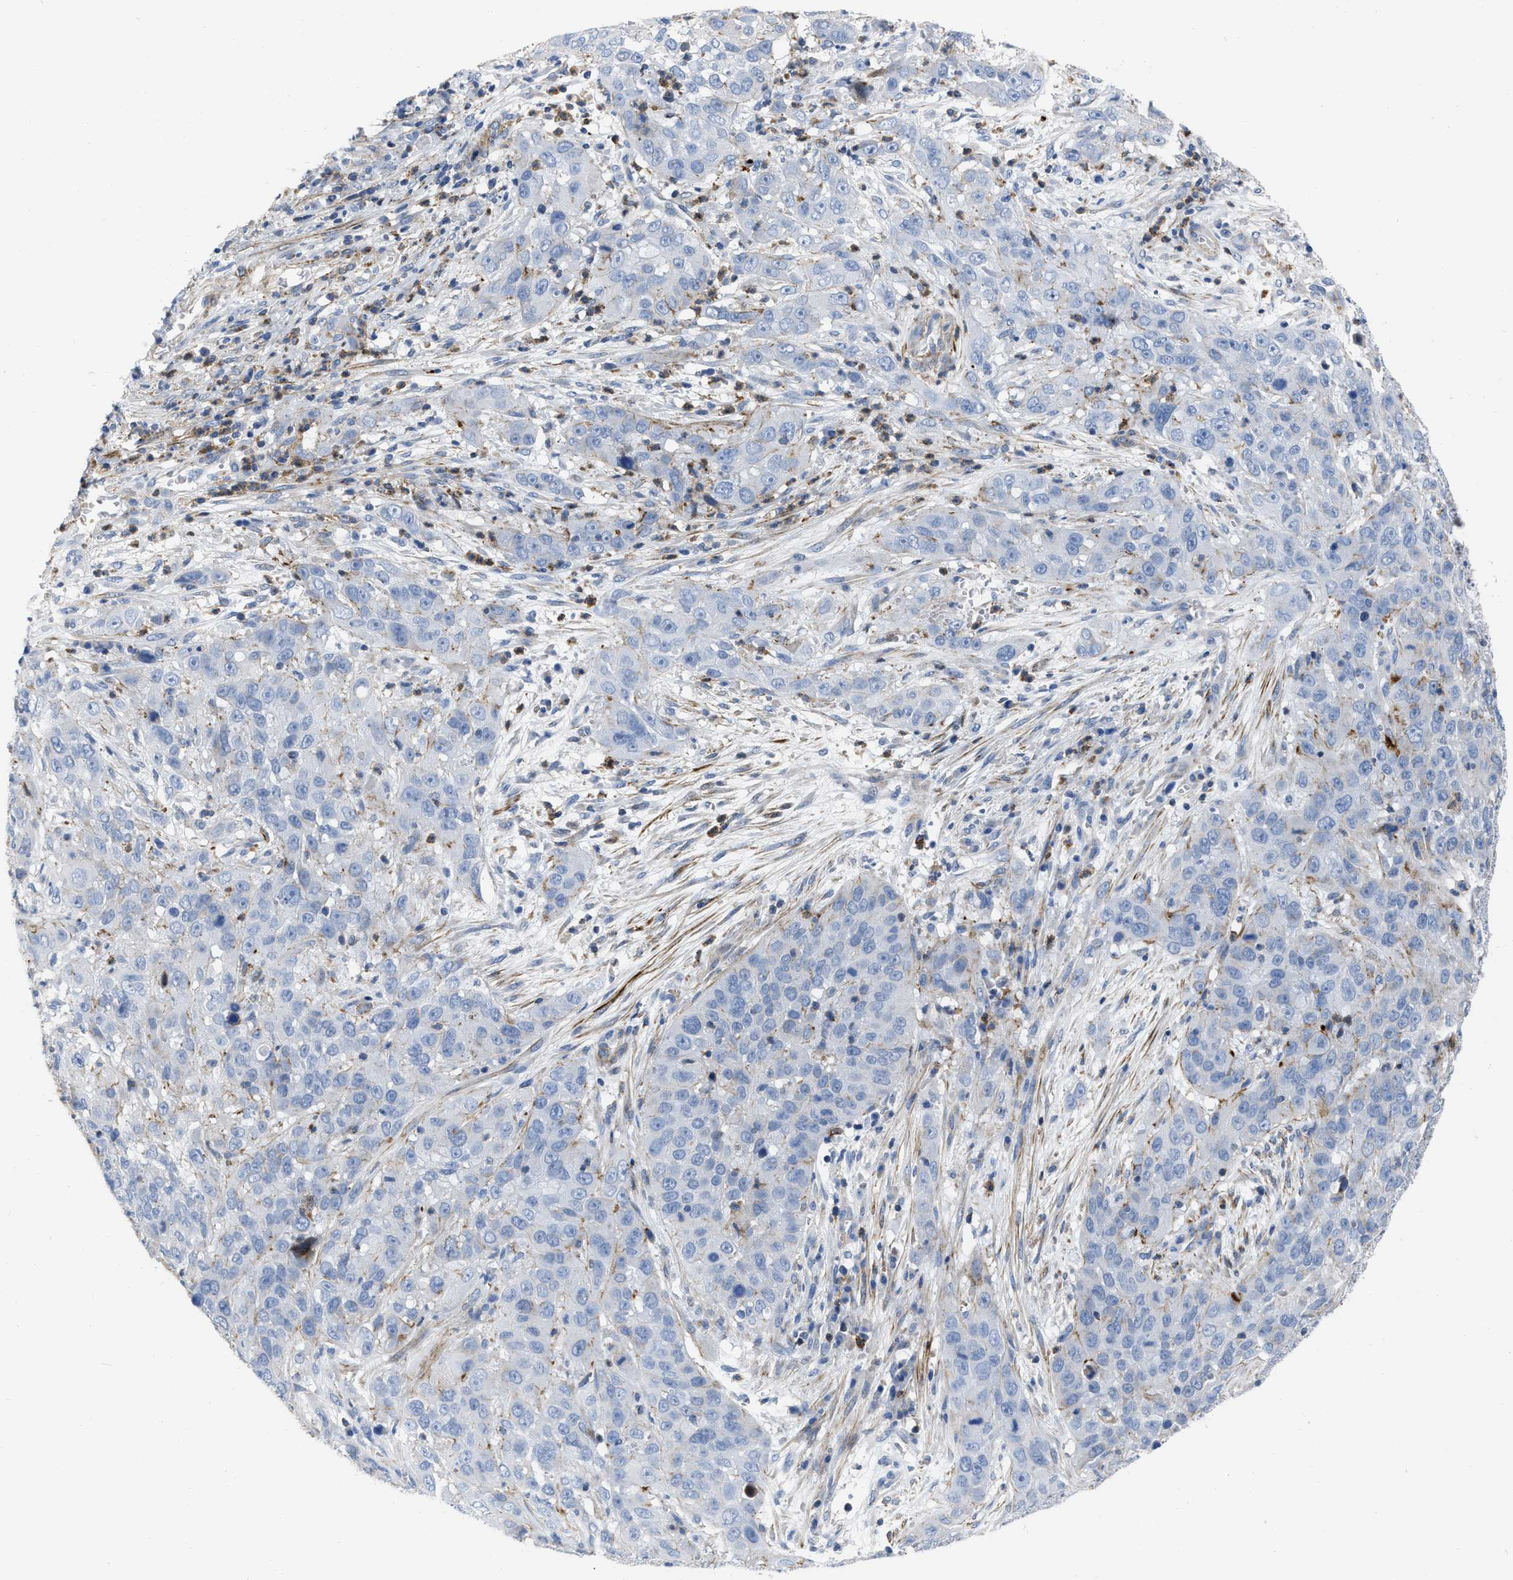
{"staining": {"intensity": "negative", "quantity": "none", "location": "none"}, "tissue": "cervical cancer", "cell_type": "Tumor cells", "image_type": "cancer", "snomed": [{"axis": "morphology", "description": "Squamous cell carcinoma, NOS"}, {"axis": "topography", "description": "Cervix"}], "caption": "Tumor cells are negative for protein expression in human squamous cell carcinoma (cervical). Brightfield microscopy of immunohistochemistry stained with DAB (3,3'-diaminobenzidine) (brown) and hematoxylin (blue), captured at high magnification.", "gene": "PRMT2", "patient": {"sex": "female", "age": 32}}